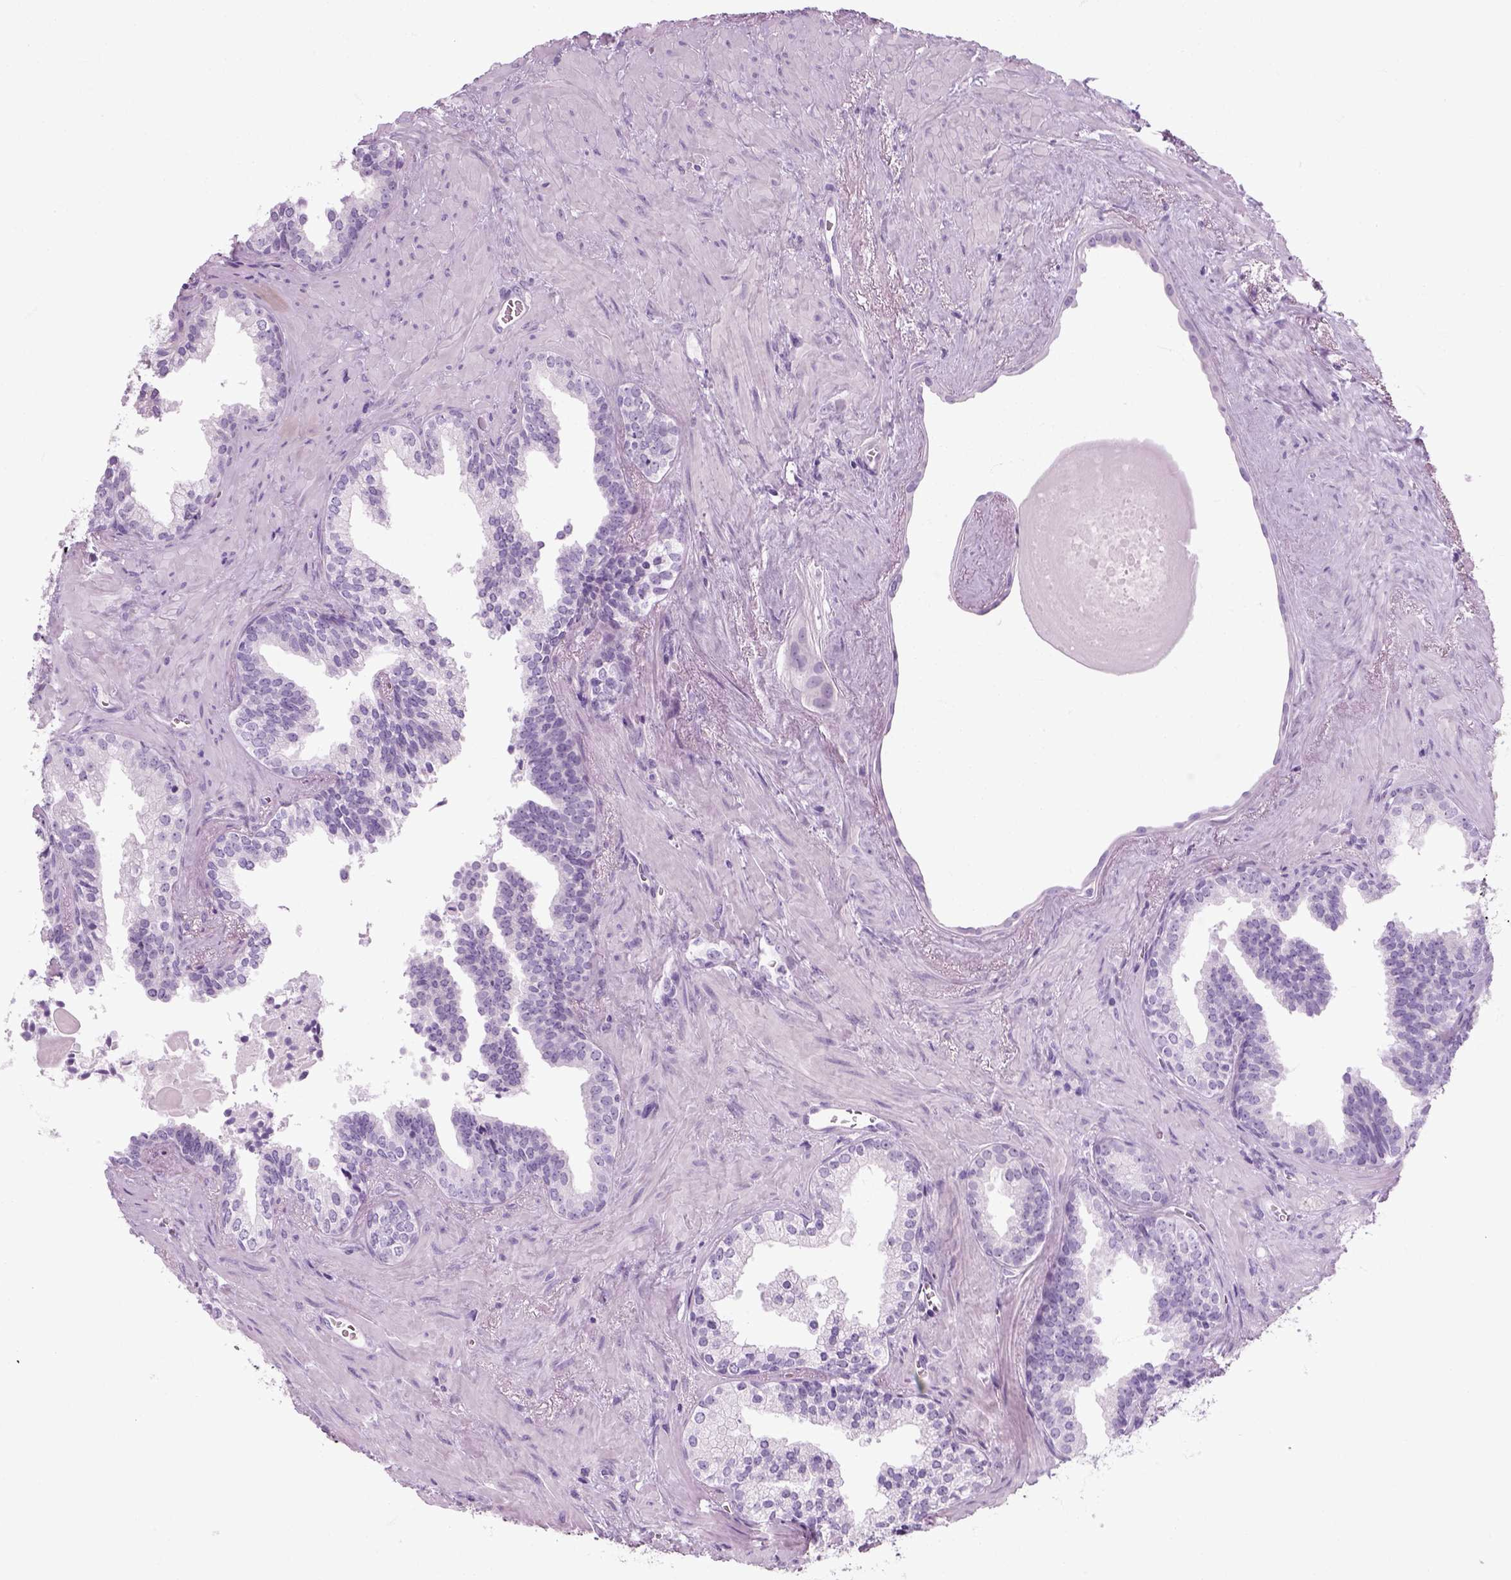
{"staining": {"intensity": "negative", "quantity": "none", "location": "none"}, "tissue": "prostate cancer", "cell_type": "Tumor cells", "image_type": "cancer", "snomed": [{"axis": "morphology", "description": "Adenocarcinoma, High grade"}, {"axis": "topography", "description": "Prostate"}], "caption": "A micrograph of adenocarcinoma (high-grade) (prostate) stained for a protein demonstrates no brown staining in tumor cells.", "gene": "SLC12A5", "patient": {"sex": "male", "age": 68}}